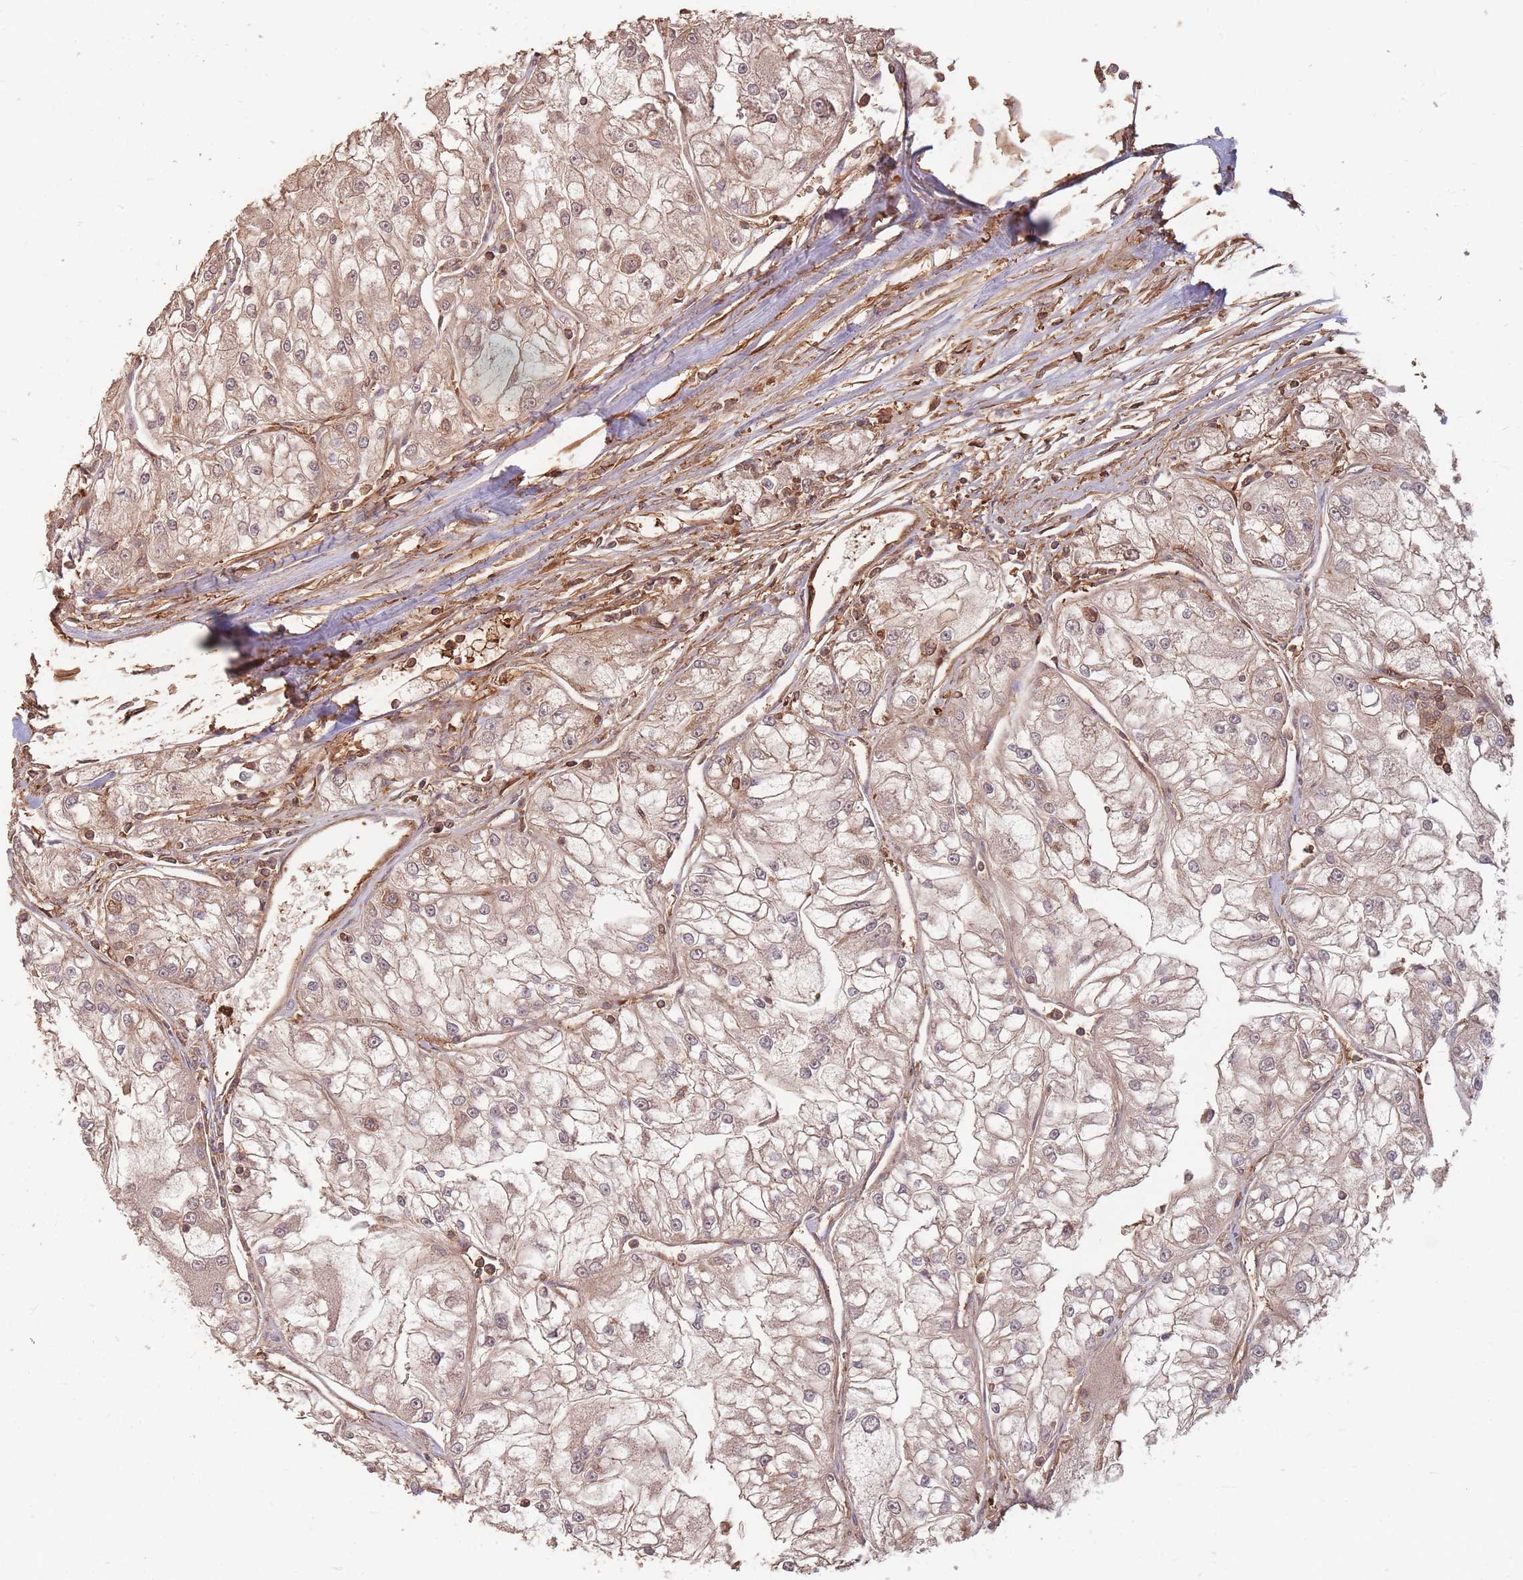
{"staining": {"intensity": "weak", "quantity": "25%-75%", "location": "cytoplasmic/membranous"}, "tissue": "renal cancer", "cell_type": "Tumor cells", "image_type": "cancer", "snomed": [{"axis": "morphology", "description": "Adenocarcinoma, NOS"}, {"axis": "topography", "description": "Kidney"}], "caption": "Immunohistochemistry (IHC) of human renal cancer (adenocarcinoma) demonstrates low levels of weak cytoplasmic/membranous staining in approximately 25%-75% of tumor cells.", "gene": "PLS3", "patient": {"sex": "female", "age": 72}}